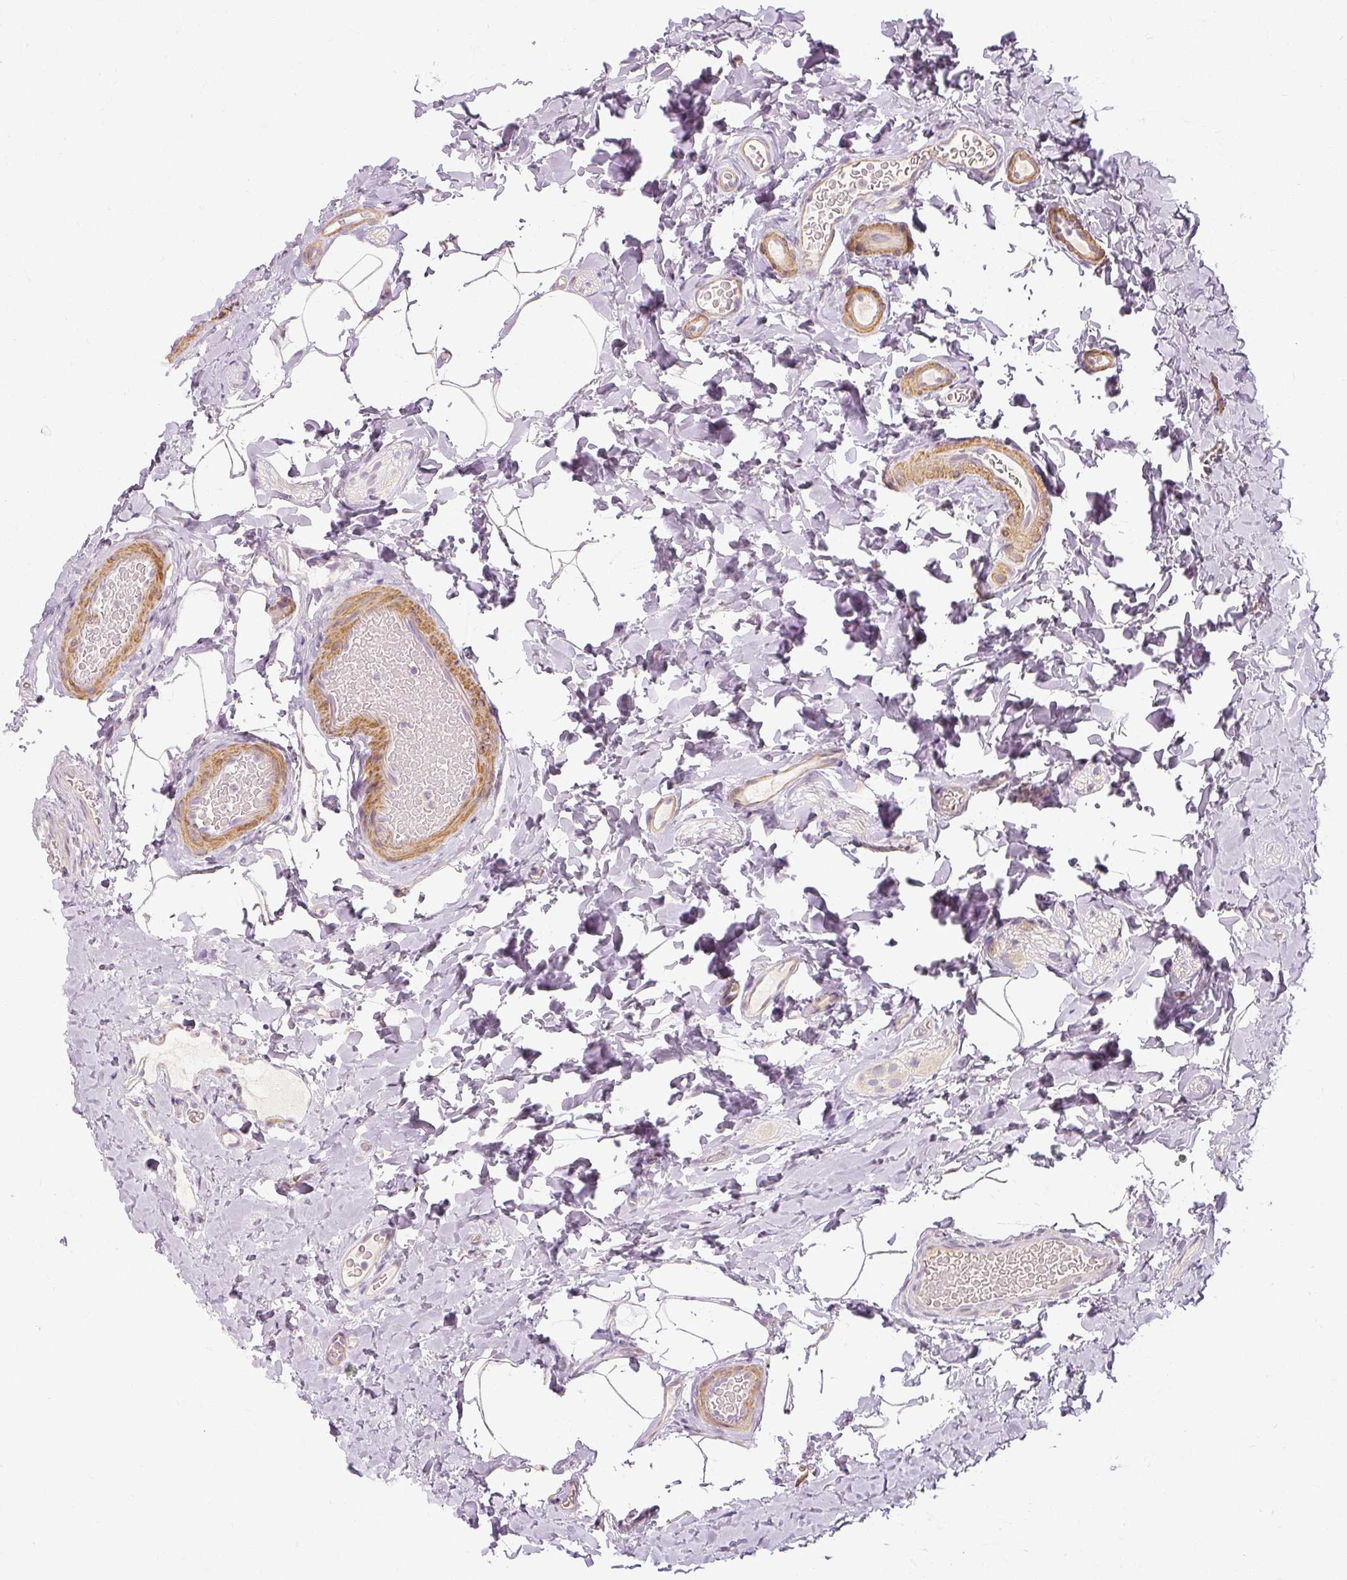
{"staining": {"intensity": "negative", "quantity": "none", "location": "none"}, "tissue": "colon", "cell_type": "Endothelial cells", "image_type": "normal", "snomed": [{"axis": "morphology", "description": "Normal tissue, NOS"}, {"axis": "topography", "description": "Colon"}], "caption": "DAB (3,3'-diaminobenzidine) immunohistochemical staining of unremarkable colon shows no significant expression in endothelial cells. The staining is performed using DAB (3,3'-diaminobenzidine) brown chromogen with nuclei counter-stained in using hematoxylin.", "gene": "CAPN3", "patient": {"sex": "male", "age": 46}}